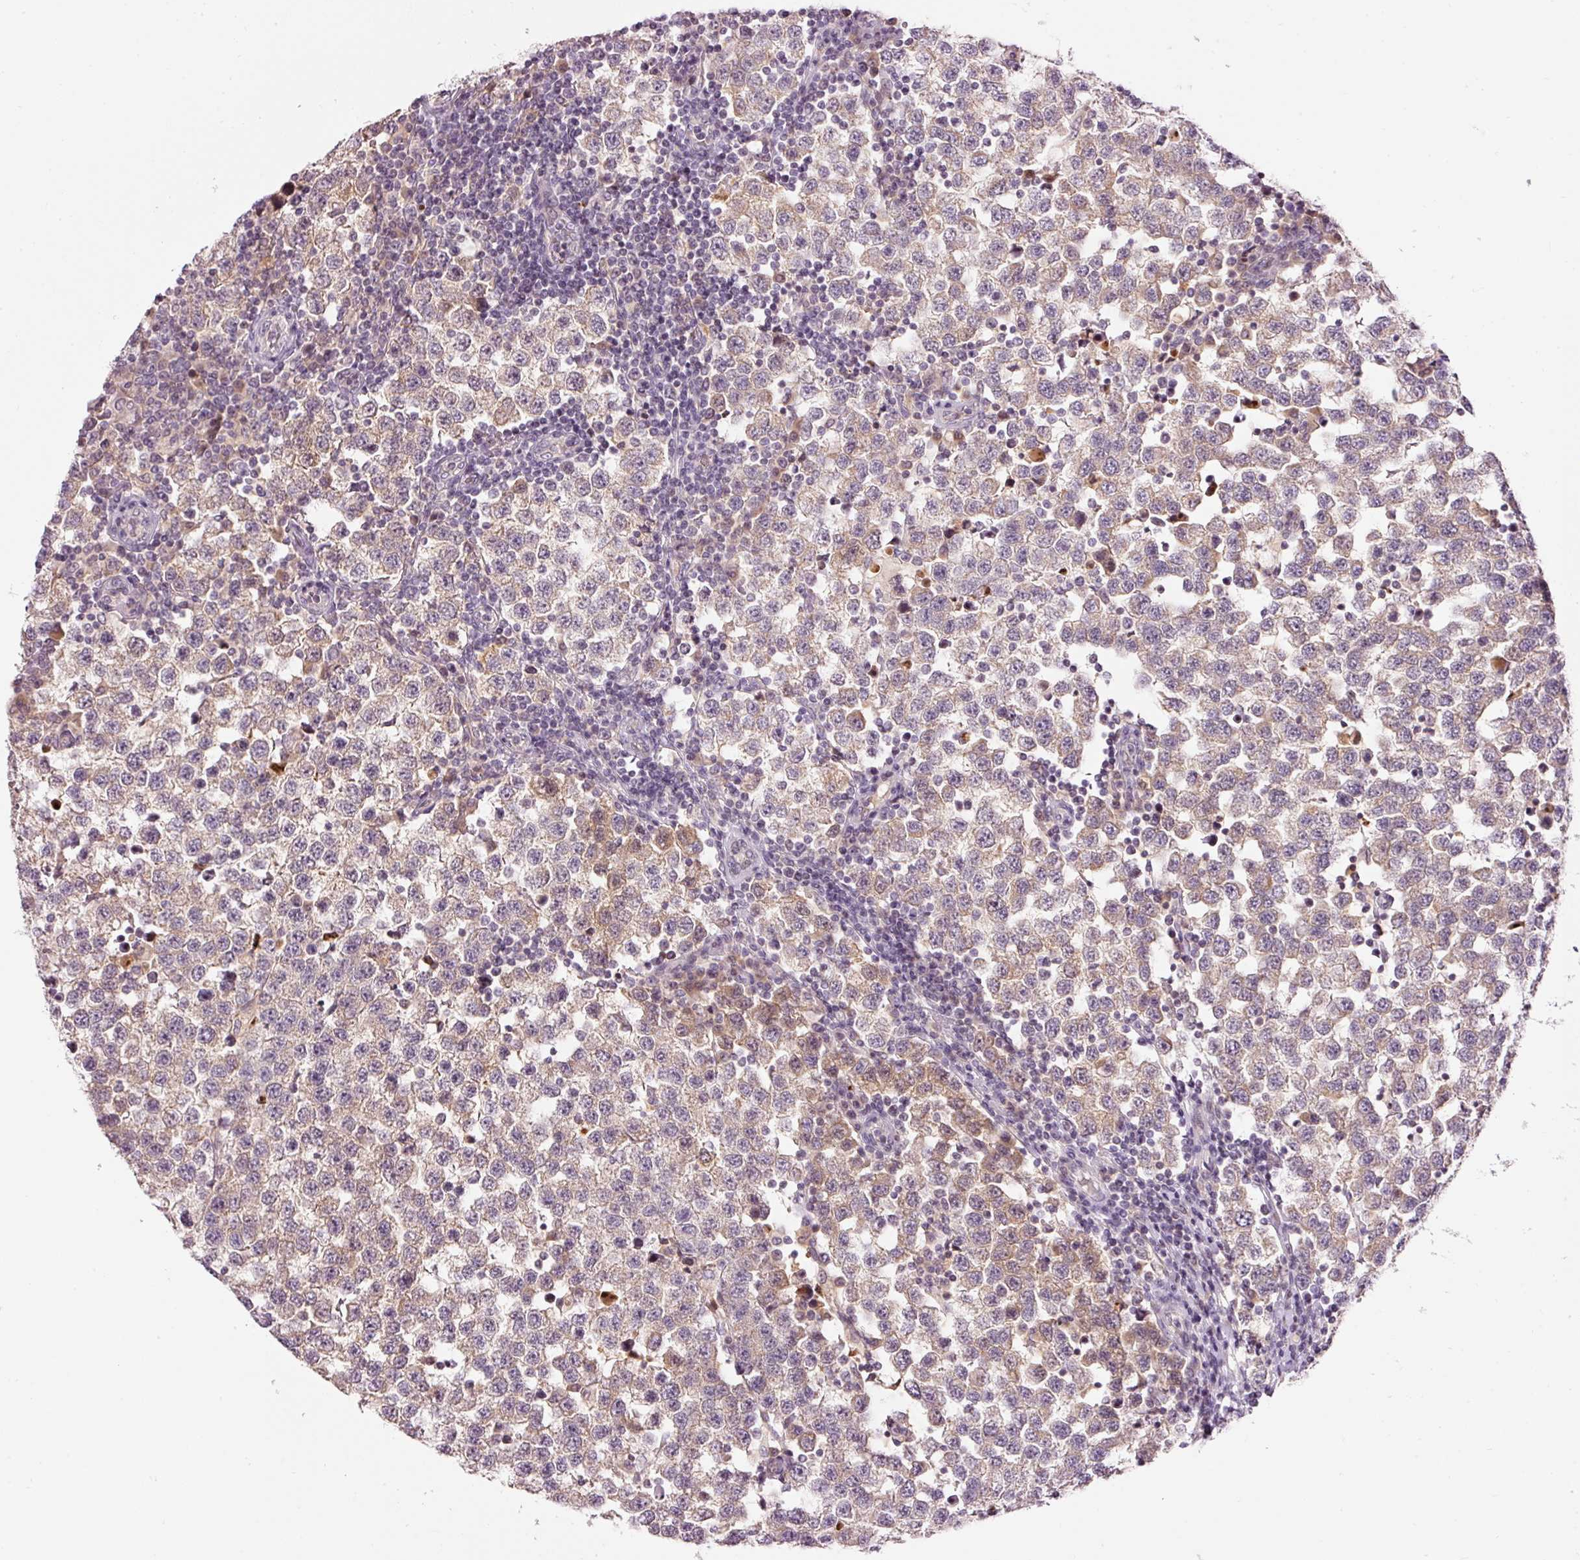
{"staining": {"intensity": "weak", "quantity": ">75%", "location": "cytoplasmic/membranous"}, "tissue": "testis cancer", "cell_type": "Tumor cells", "image_type": "cancer", "snomed": [{"axis": "morphology", "description": "Seminoma, NOS"}, {"axis": "topography", "description": "Testis"}], "caption": "Tumor cells demonstrate low levels of weak cytoplasmic/membranous staining in approximately >75% of cells in human testis seminoma. The staining was performed using DAB (3,3'-diaminobenzidine), with brown indicating positive protein expression. Nuclei are stained blue with hematoxylin.", "gene": "ABHD11", "patient": {"sex": "male", "age": 34}}